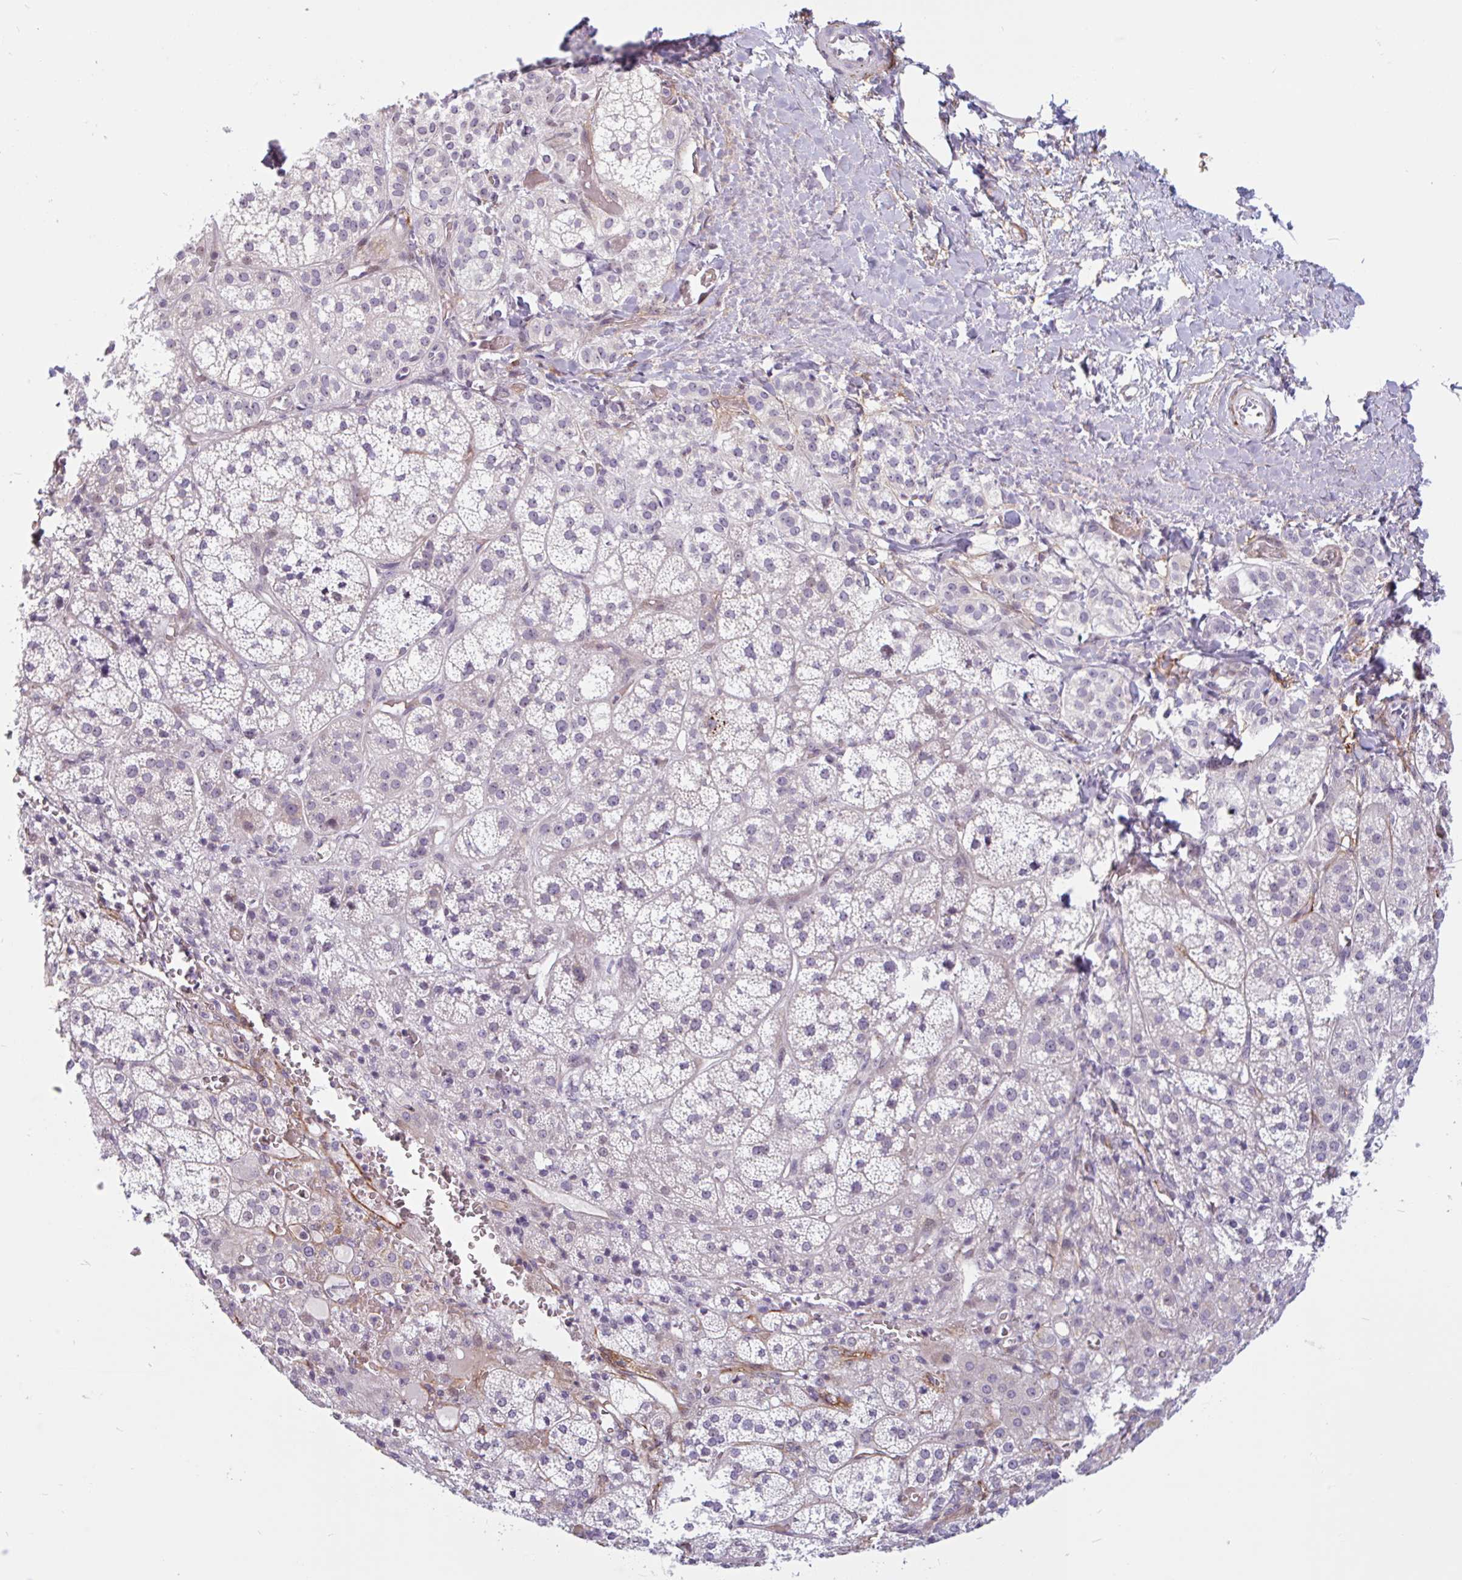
{"staining": {"intensity": "weak", "quantity": "<25%", "location": "cytoplasmic/membranous"}, "tissue": "adrenal gland", "cell_type": "Glandular cells", "image_type": "normal", "snomed": [{"axis": "morphology", "description": "Normal tissue, NOS"}, {"axis": "topography", "description": "Adrenal gland"}], "caption": "This is a micrograph of immunohistochemistry staining of benign adrenal gland, which shows no expression in glandular cells. (DAB (3,3'-diaminobenzidine) immunohistochemistry, high magnification).", "gene": "TMEM119", "patient": {"sex": "female", "age": 60}}